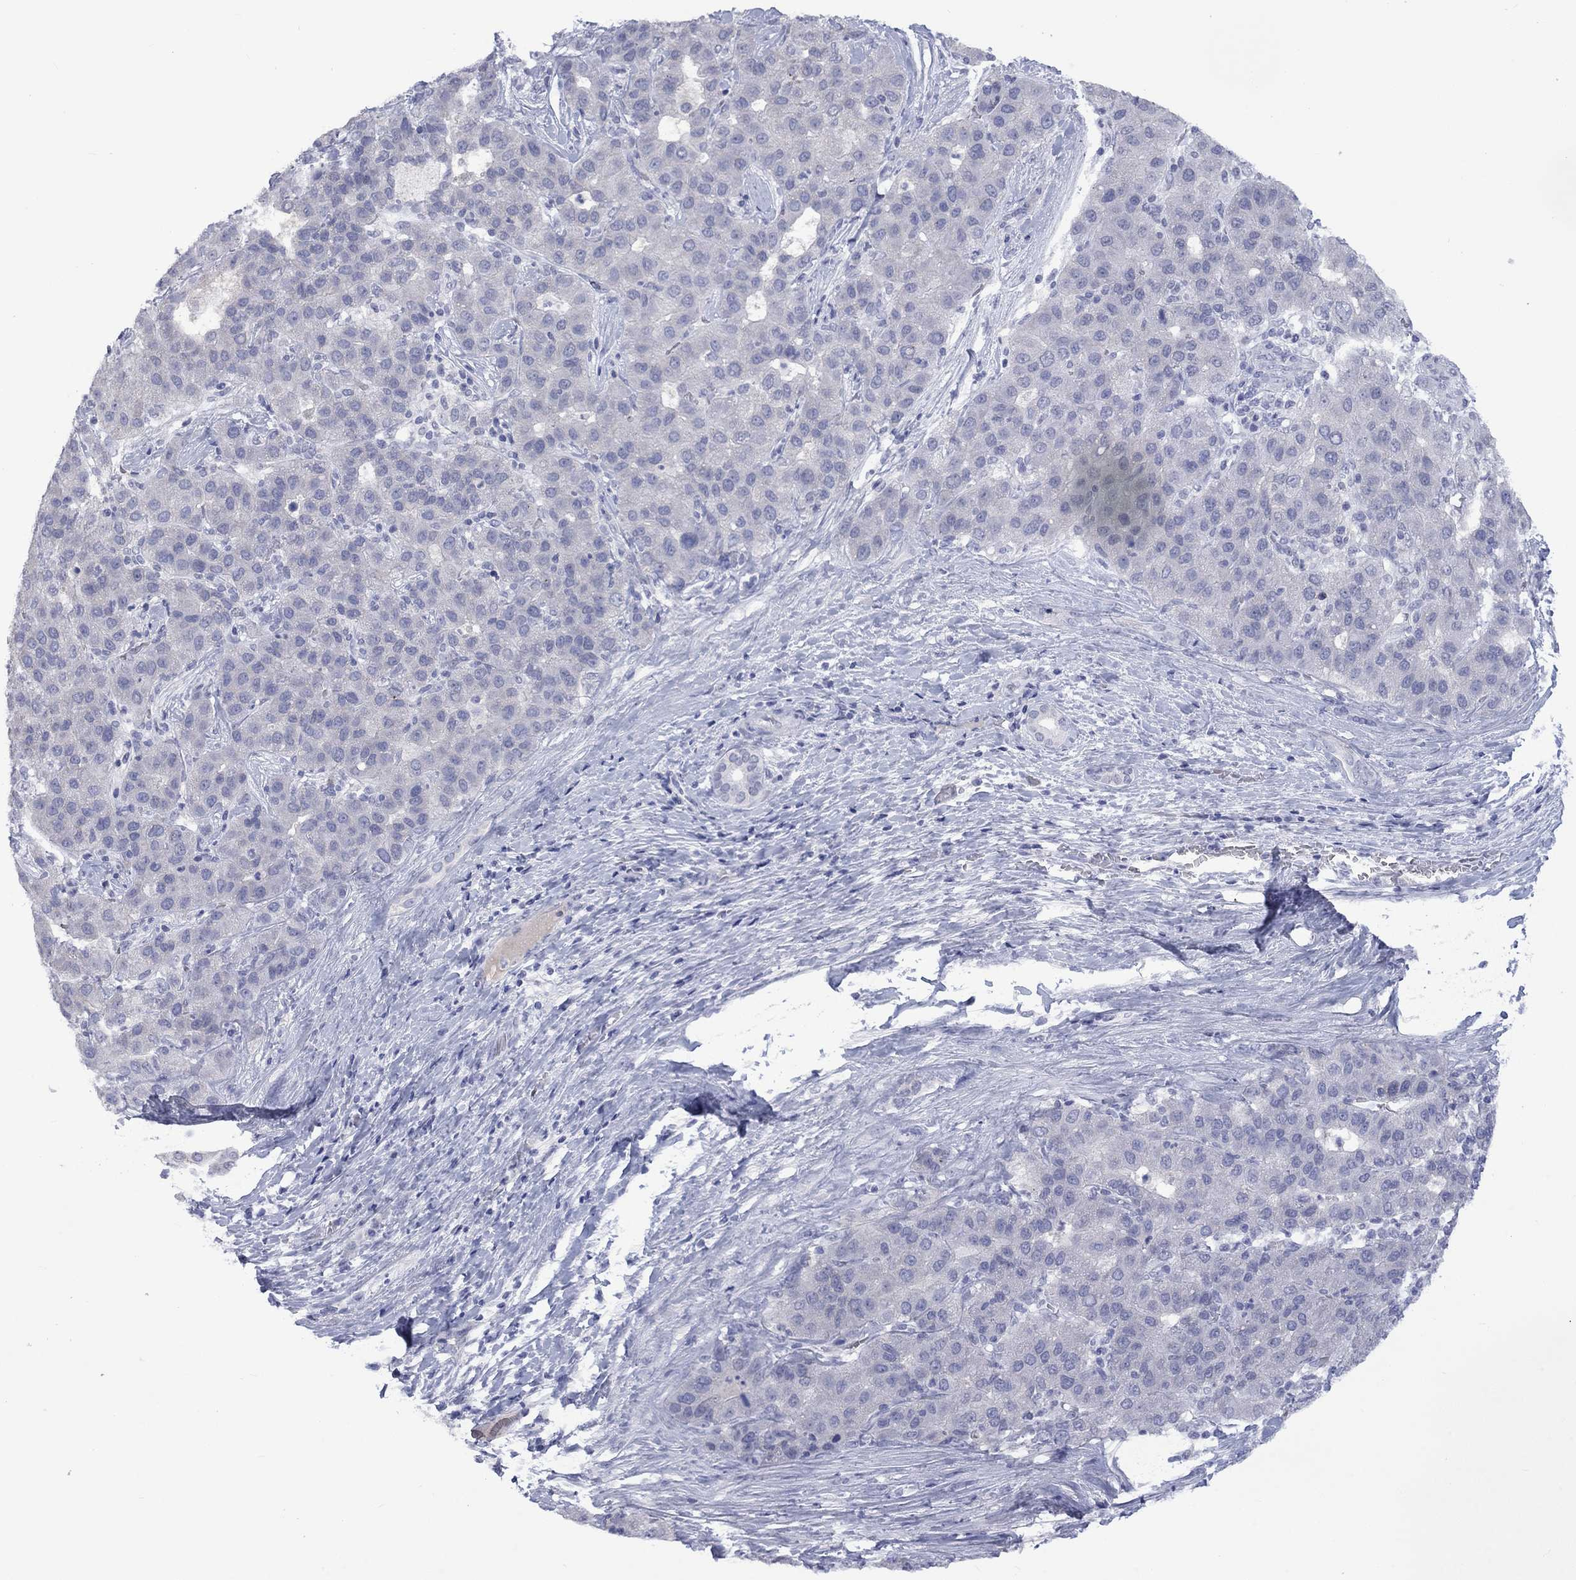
{"staining": {"intensity": "negative", "quantity": "none", "location": "none"}, "tissue": "liver cancer", "cell_type": "Tumor cells", "image_type": "cancer", "snomed": [{"axis": "morphology", "description": "Carcinoma, Hepatocellular, NOS"}, {"axis": "topography", "description": "Liver"}], "caption": "High power microscopy photomicrograph of an immunohistochemistry (IHC) image of liver cancer (hepatocellular carcinoma), revealing no significant positivity in tumor cells.", "gene": "NSMF", "patient": {"sex": "male", "age": 65}}